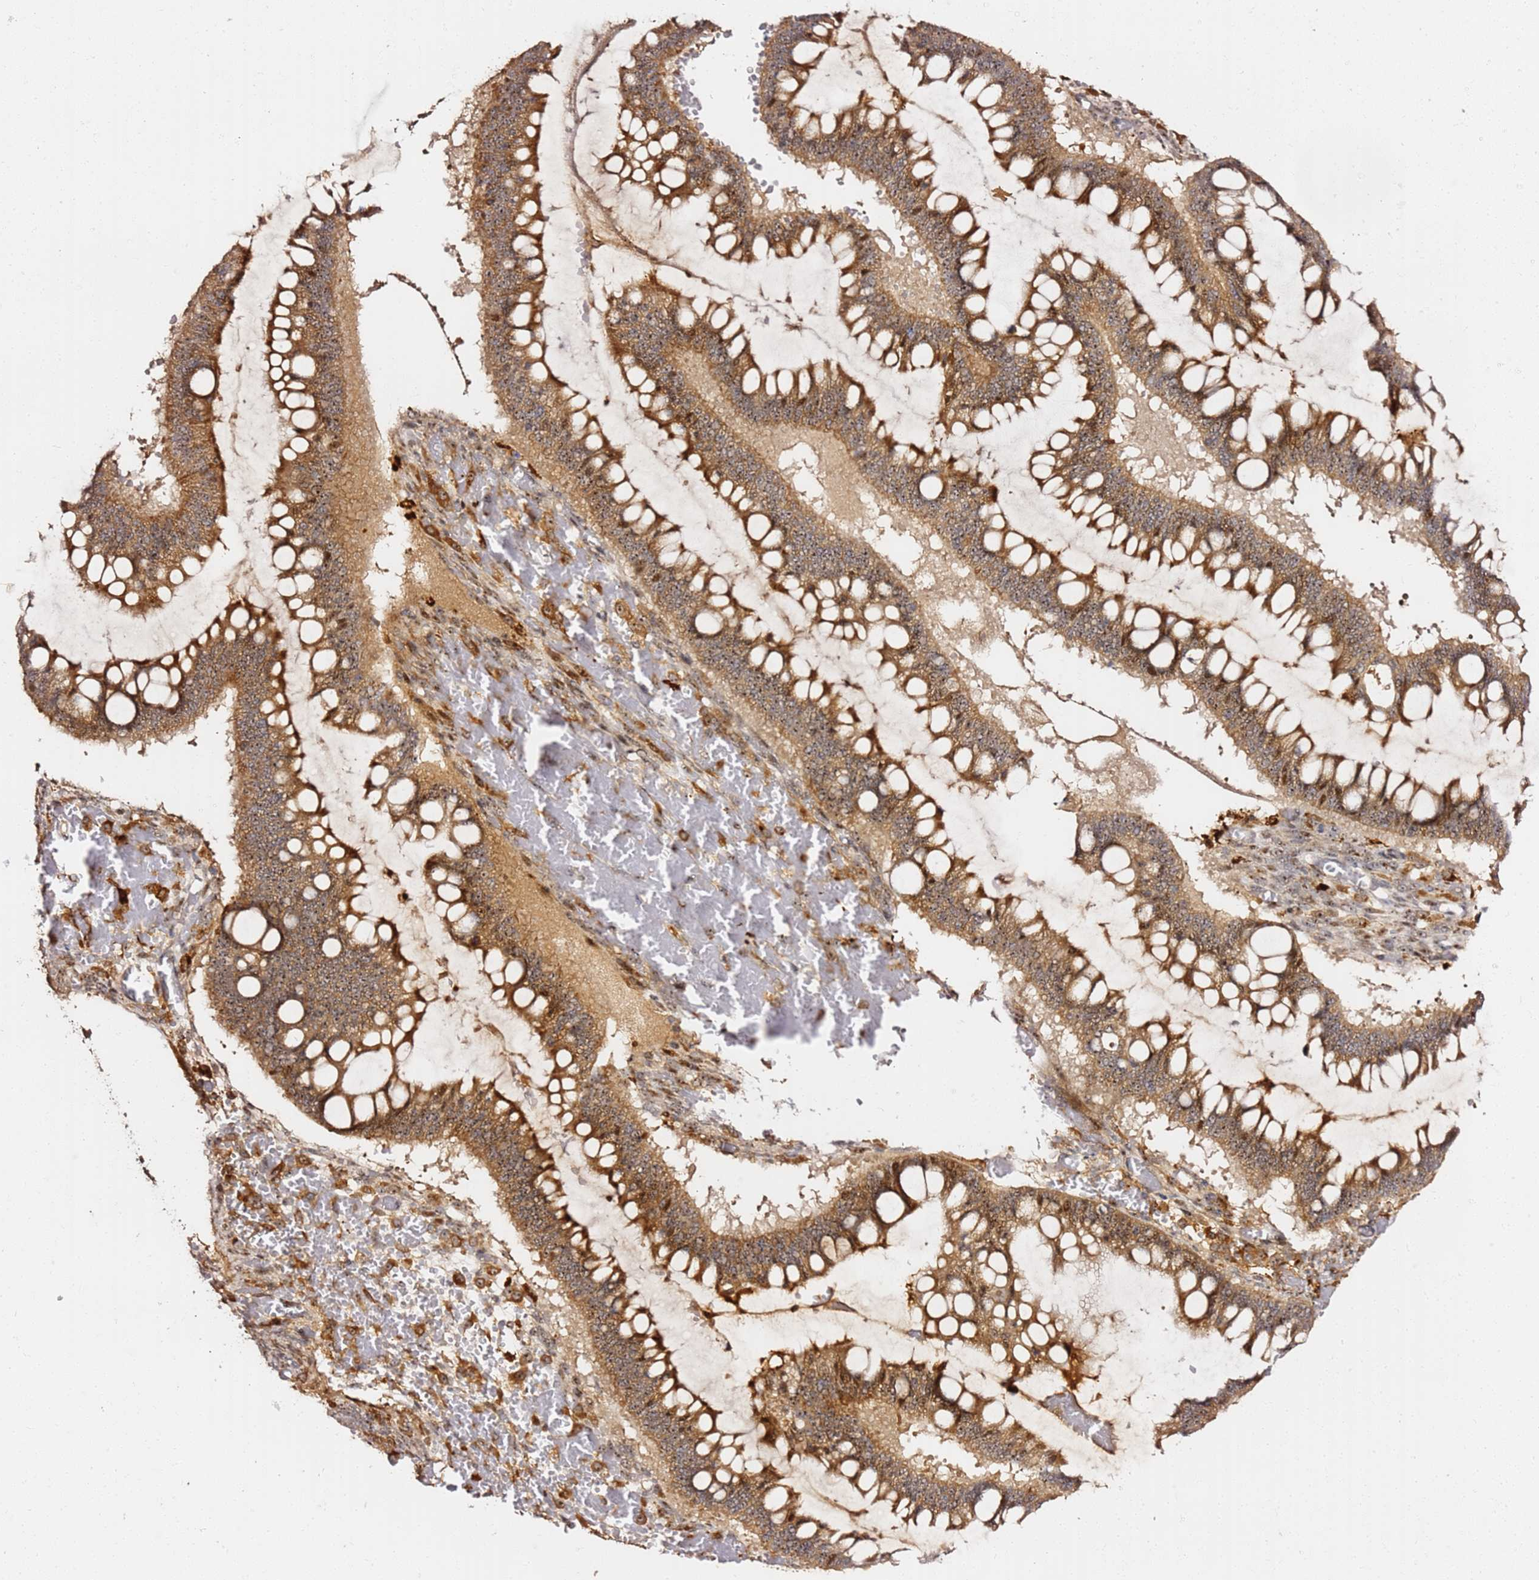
{"staining": {"intensity": "moderate", "quantity": ">75%", "location": "cytoplasmic/membranous,nuclear"}, "tissue": "ovarian cancer", "cell_type": "Tumor cells", "image_type": "cancer", "snomed": [{"axis": "morphology", "description": "Cystadenocarcinoma, mucinous, NOS"}, {"axis": "topography", "description": "Ovary"}], "caption": "IHC histopathology image of ovarian cancer (mucinous cystadenocarcinoma) stained for a protein (brown), which reveals medium levels of moderate cytoplasmic/membranous and nuclear staining in about >75% of tumor cells.", "gene": "KIF25", "patient": {"sex": "female", "age": 73}}